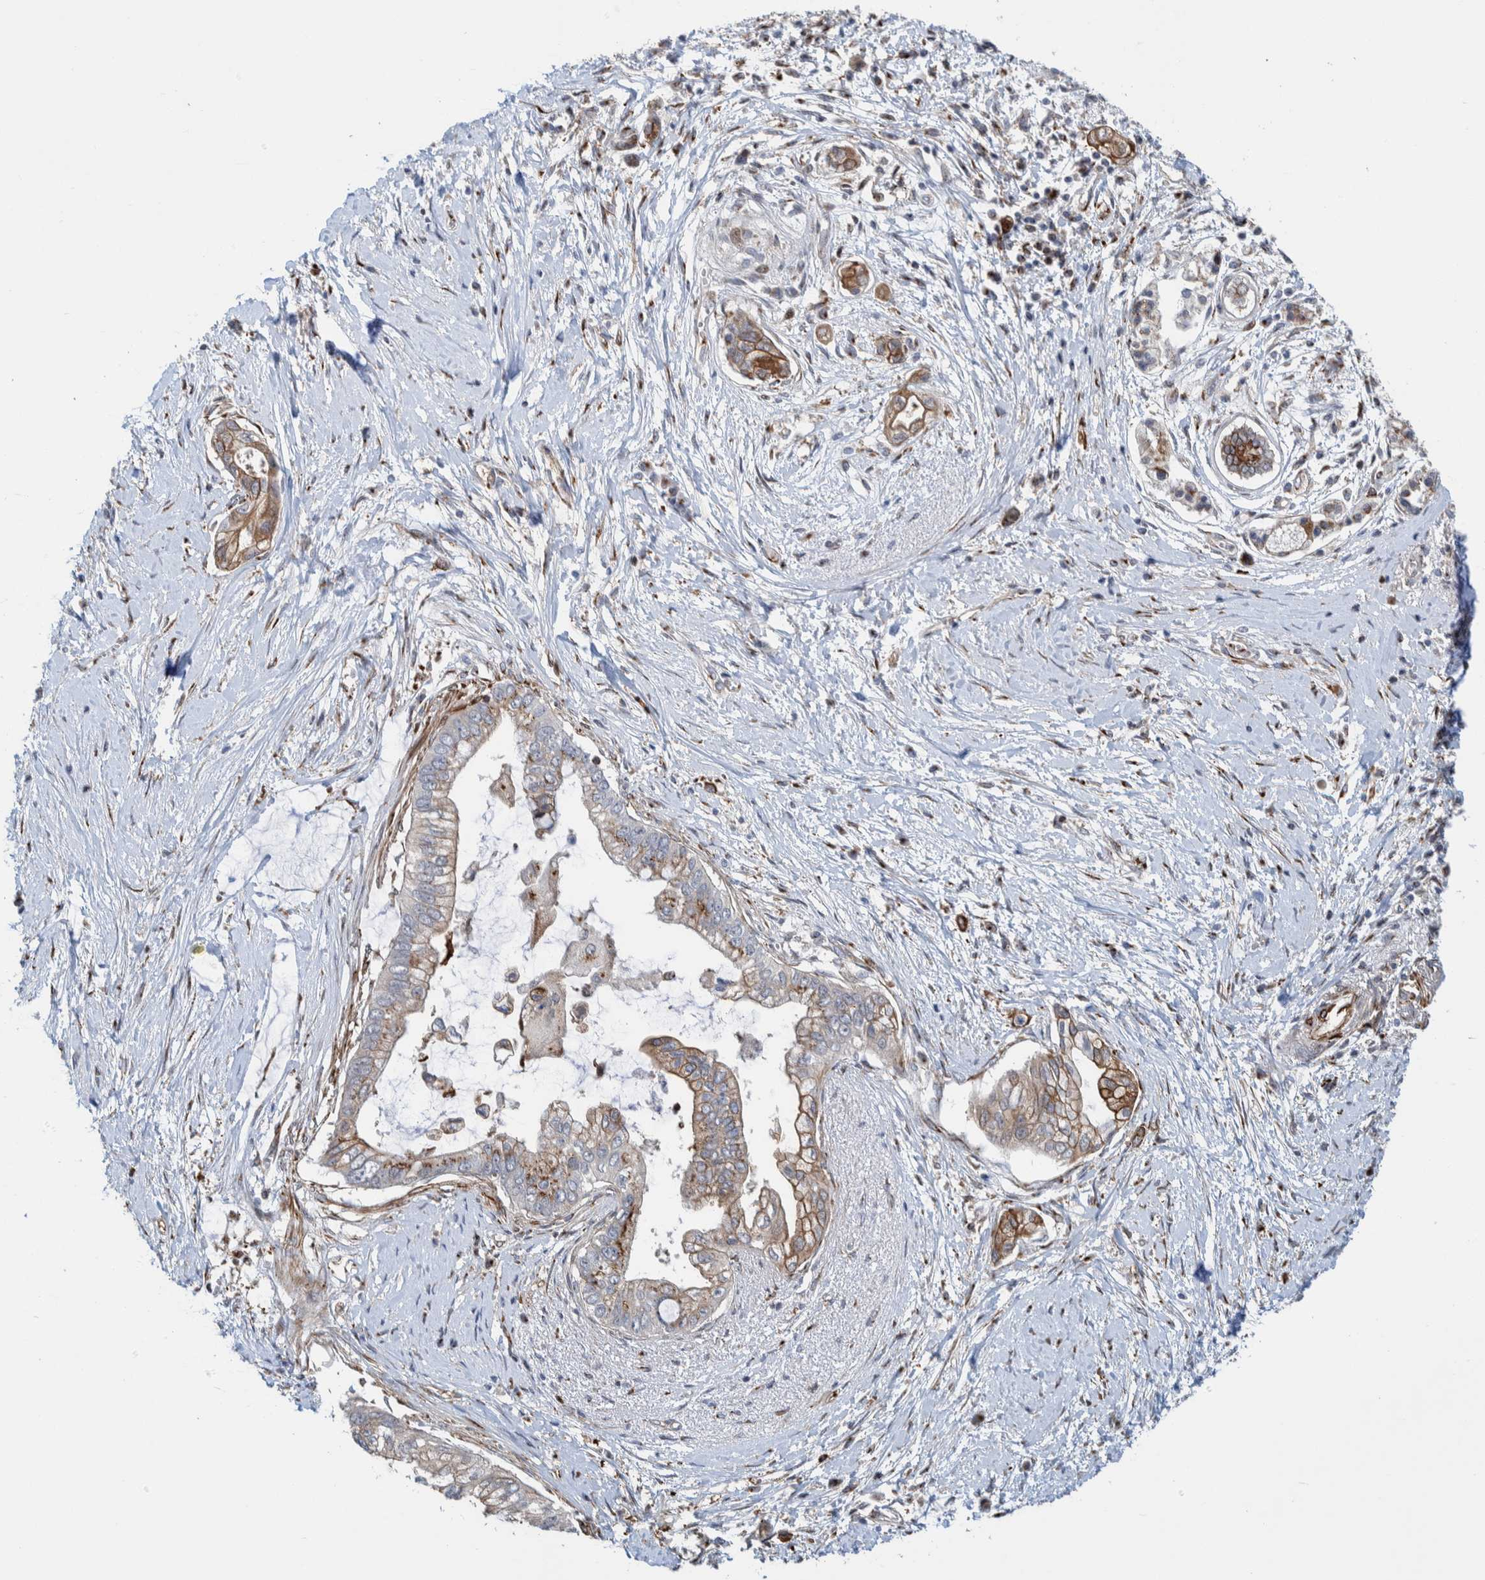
{"staining": {"intensity": "strong", "quantity": "25%-75%", "location": "cytoplasmic/membranous"}, "tissue": "pancreatic cancer", "cell_type": "Tumor cells", "image_type": "cancer", "snomed": [{"axis": "morphology", "description": "Adenocarcinoma, NOS"}, {"axis": "topography", "description": "Pancreas"}], "caption": "This is an image of immunohistochemistry (IHC) staining of pancreatic adenocarcinoma, which shows strong expression in the cytoplasmic/membranous of tumor cells.", "gene": "CCDC57", "patient": {"sex": "male", "age": 59}}